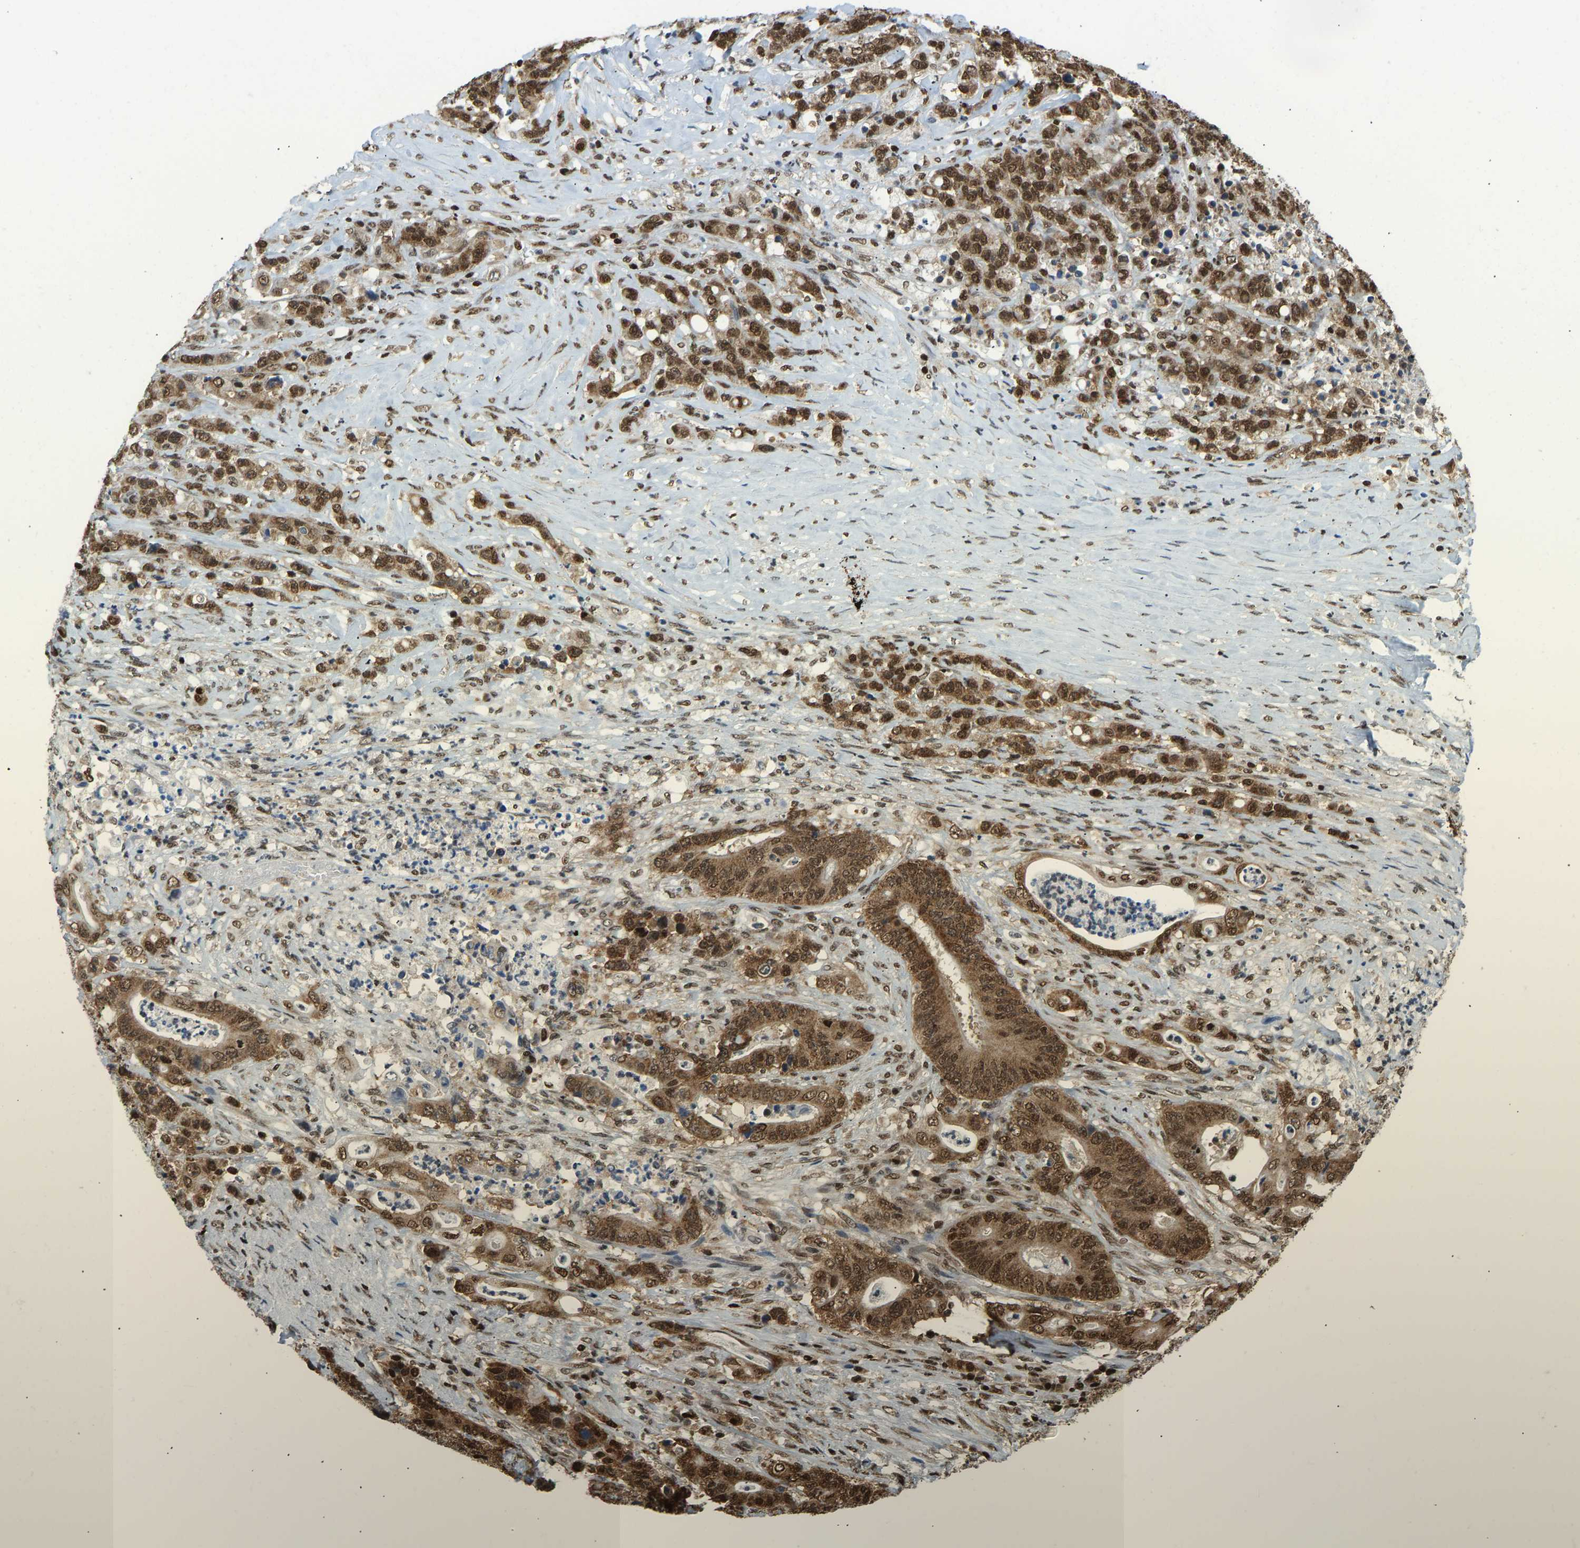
{"staining": {"intensity": "strong", "quantity": ">75%", "location": "cytoplasmic/membranous,nuclear"}, "tissue": "stomach cancer", "cell_type": "Tumor cells", "image_type": "cancer", "snomed": [{"axis": "morphology", "description": "Adenocarcinoma, NOS"}, {"axis": "topography", "description": "Stomach"}], "caption": "Immunohistochemistry (IHC) (DAB) staining of human stomach cancer (adenocarcinoma) shows strong cytoplasmic/membranous and nuclear protein expression in about >75% of tumor cells.", "gene": "ZSCAN20", "patient": {"sex": "female", "age": 73}}